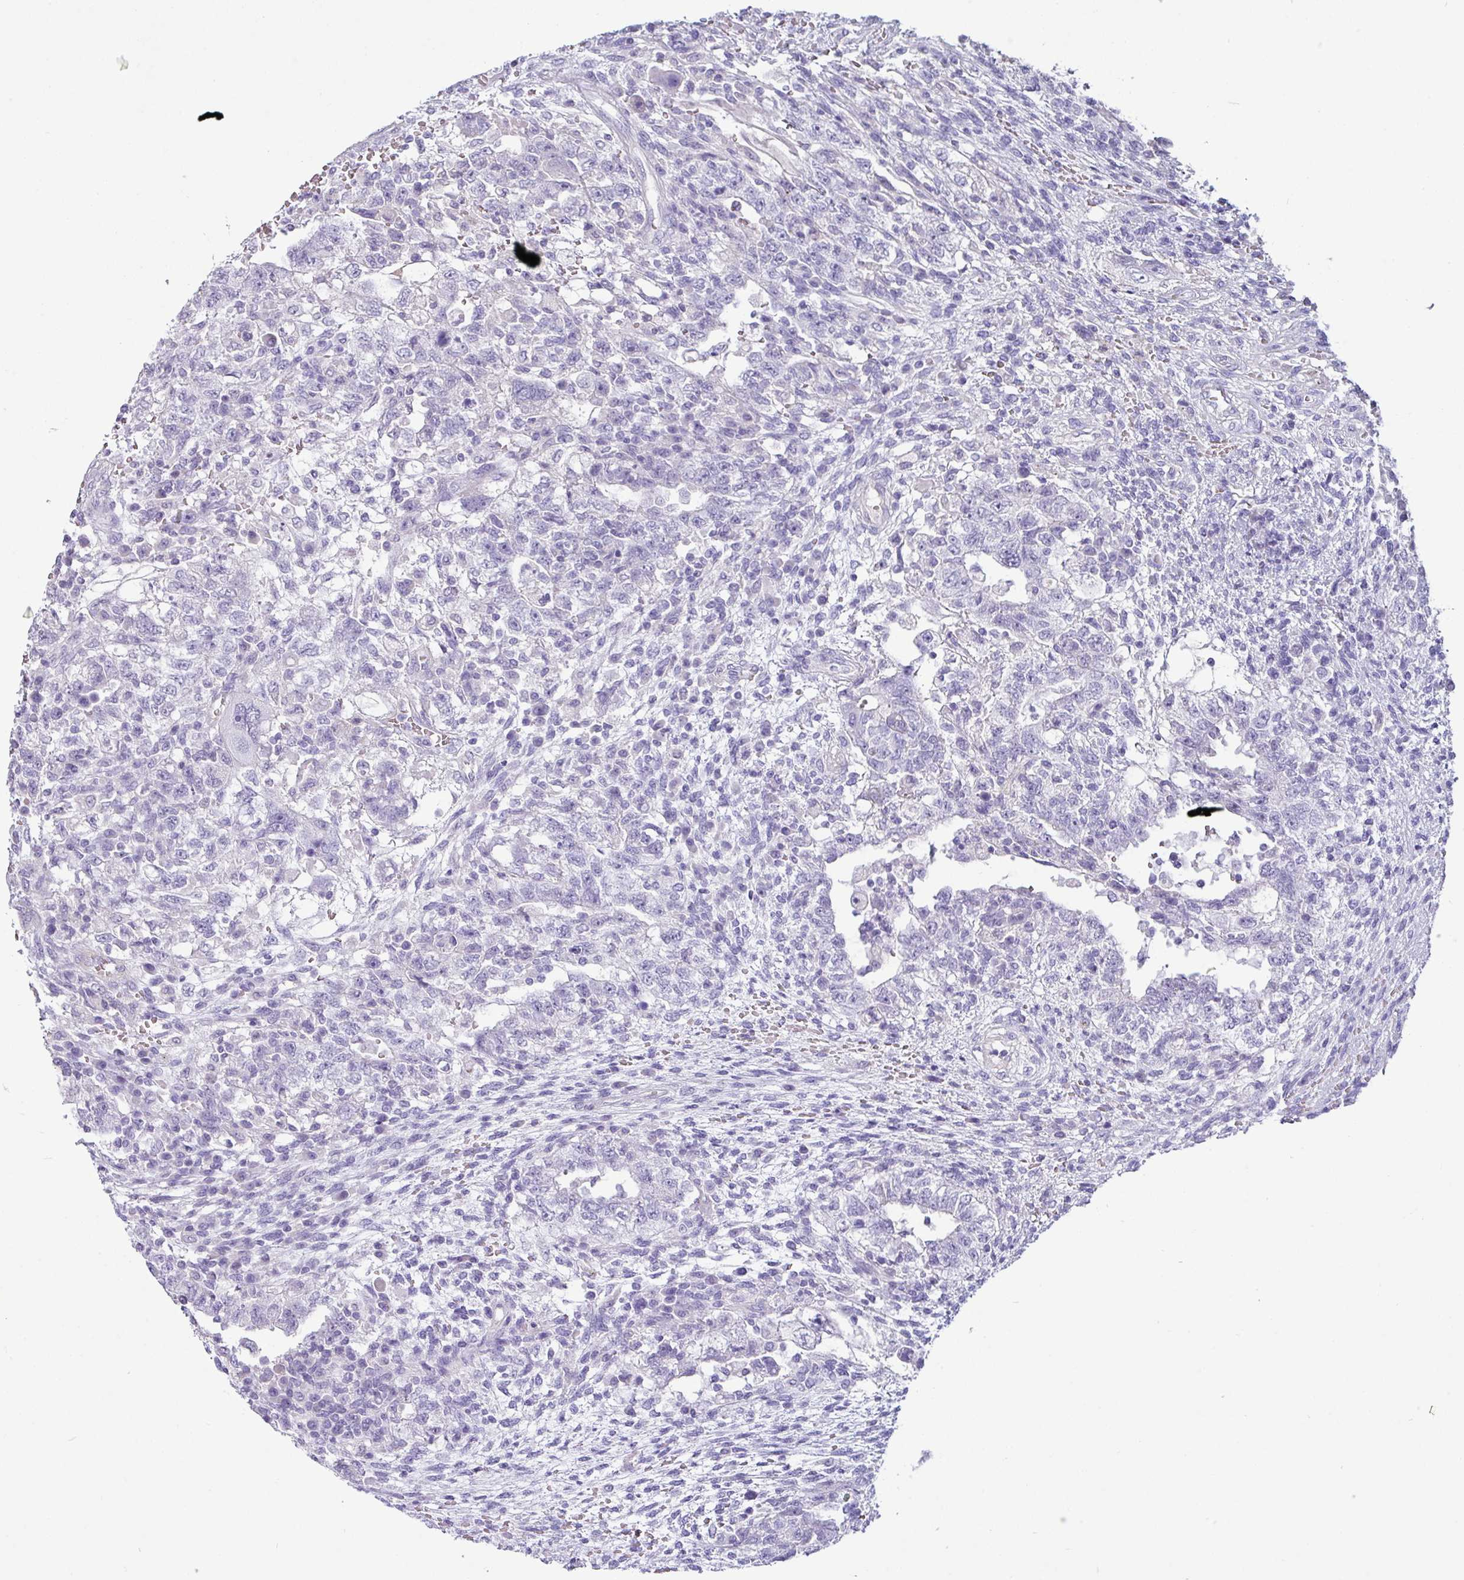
{"staining": {"intensity": "negative", "quantity": "none", "location": "none"}, "tissue": "testis cancer", "cell_type": "Tumor cells", "image_type": "cancer", "snomed": [{"axis": "morphology", "description": "Carcinoma, Embryonal, NOS"}, {"axis": "topography", "description": "Testis"}], "caption": "The histopathology image displays no significant expression in tumor cells of testis cancer (embryonal carcinoma). (Stains: DAB (3,3'-diaminobenzidine) IHC with hematoxylin counter stain, Microscopy: brightfield microscopy at high magnification).", "gene": "VCX2", "patient": {"sex": "male", "age": 26}}